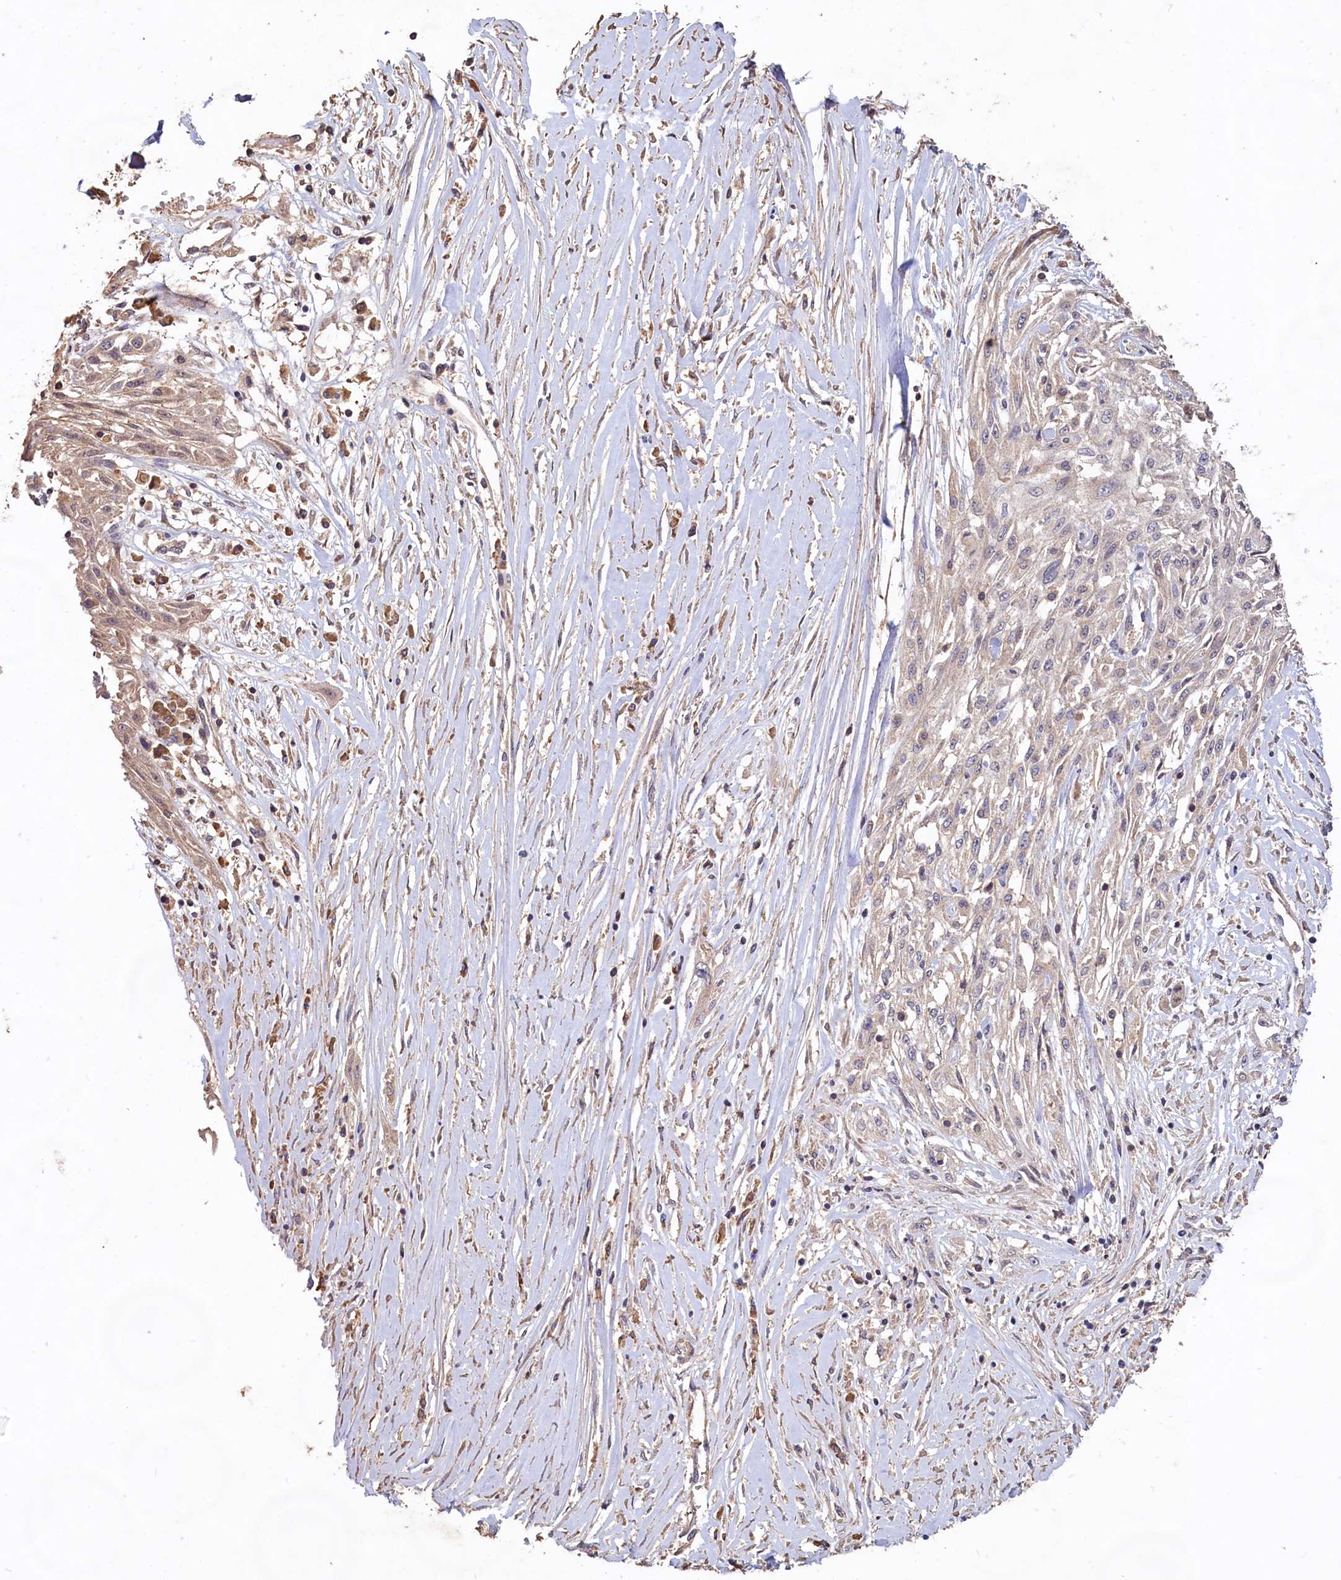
{"staining": {"intensity": "weak", "quantity": "<25%", "location": "cytoplasmic/membranous"}, "tissue": "skin cancer", "cell_type": "Tumor cells", "image_type": "cancer", "snomed": [{"axis": "morphology", "description": "Squamous cell carcinoma, NOS"}, {"axis": "morphology", "description": "Squamous cell carcinoma, metastatic, NOS"}, {"axis": "topography", "description": "Skin"}, {"axis": "topography", "description": "Lymph node"}], "caption": "Immunohistochemical staining of human skin cancer displays no significant positivity in tumor cells.", "gene": "FUNDC1", "patient": {"sex": "male", "age": 75}}